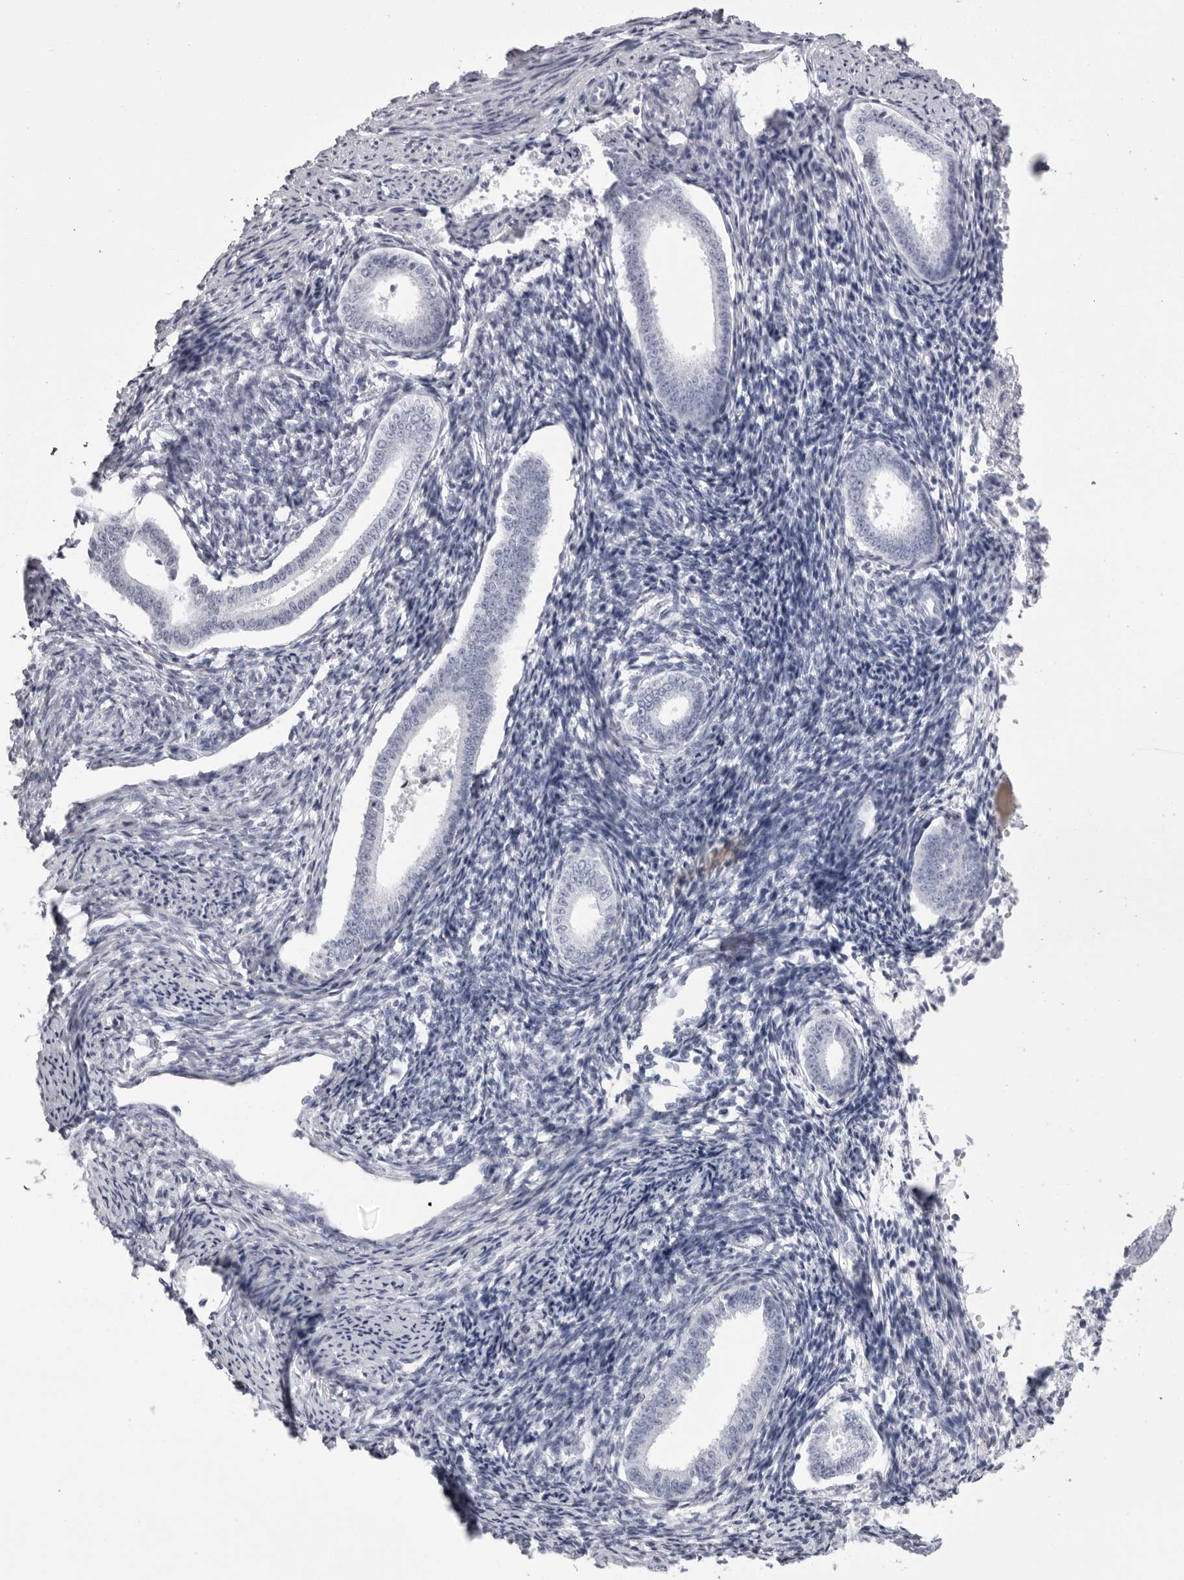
{"staining": {"intensity": "negative", "quantity": "none", "location": "none"}, "tissue": "endometrium", "cell_type": "Cells in endometrial stroma", "image_type": "normal", "snomed": [{"axis": "morphology", "description": "Normal tissue, NOS"}, {"axis": "topography", "description": "Endometrium"}], "caption": "This is an immunohistochemistry (IHC) photomicrograph of benign human endometrium. There is no expression in cells in endometrial stroma.", "gene": "TMOD4", "patient": {"sex": "female", "age": 56}}